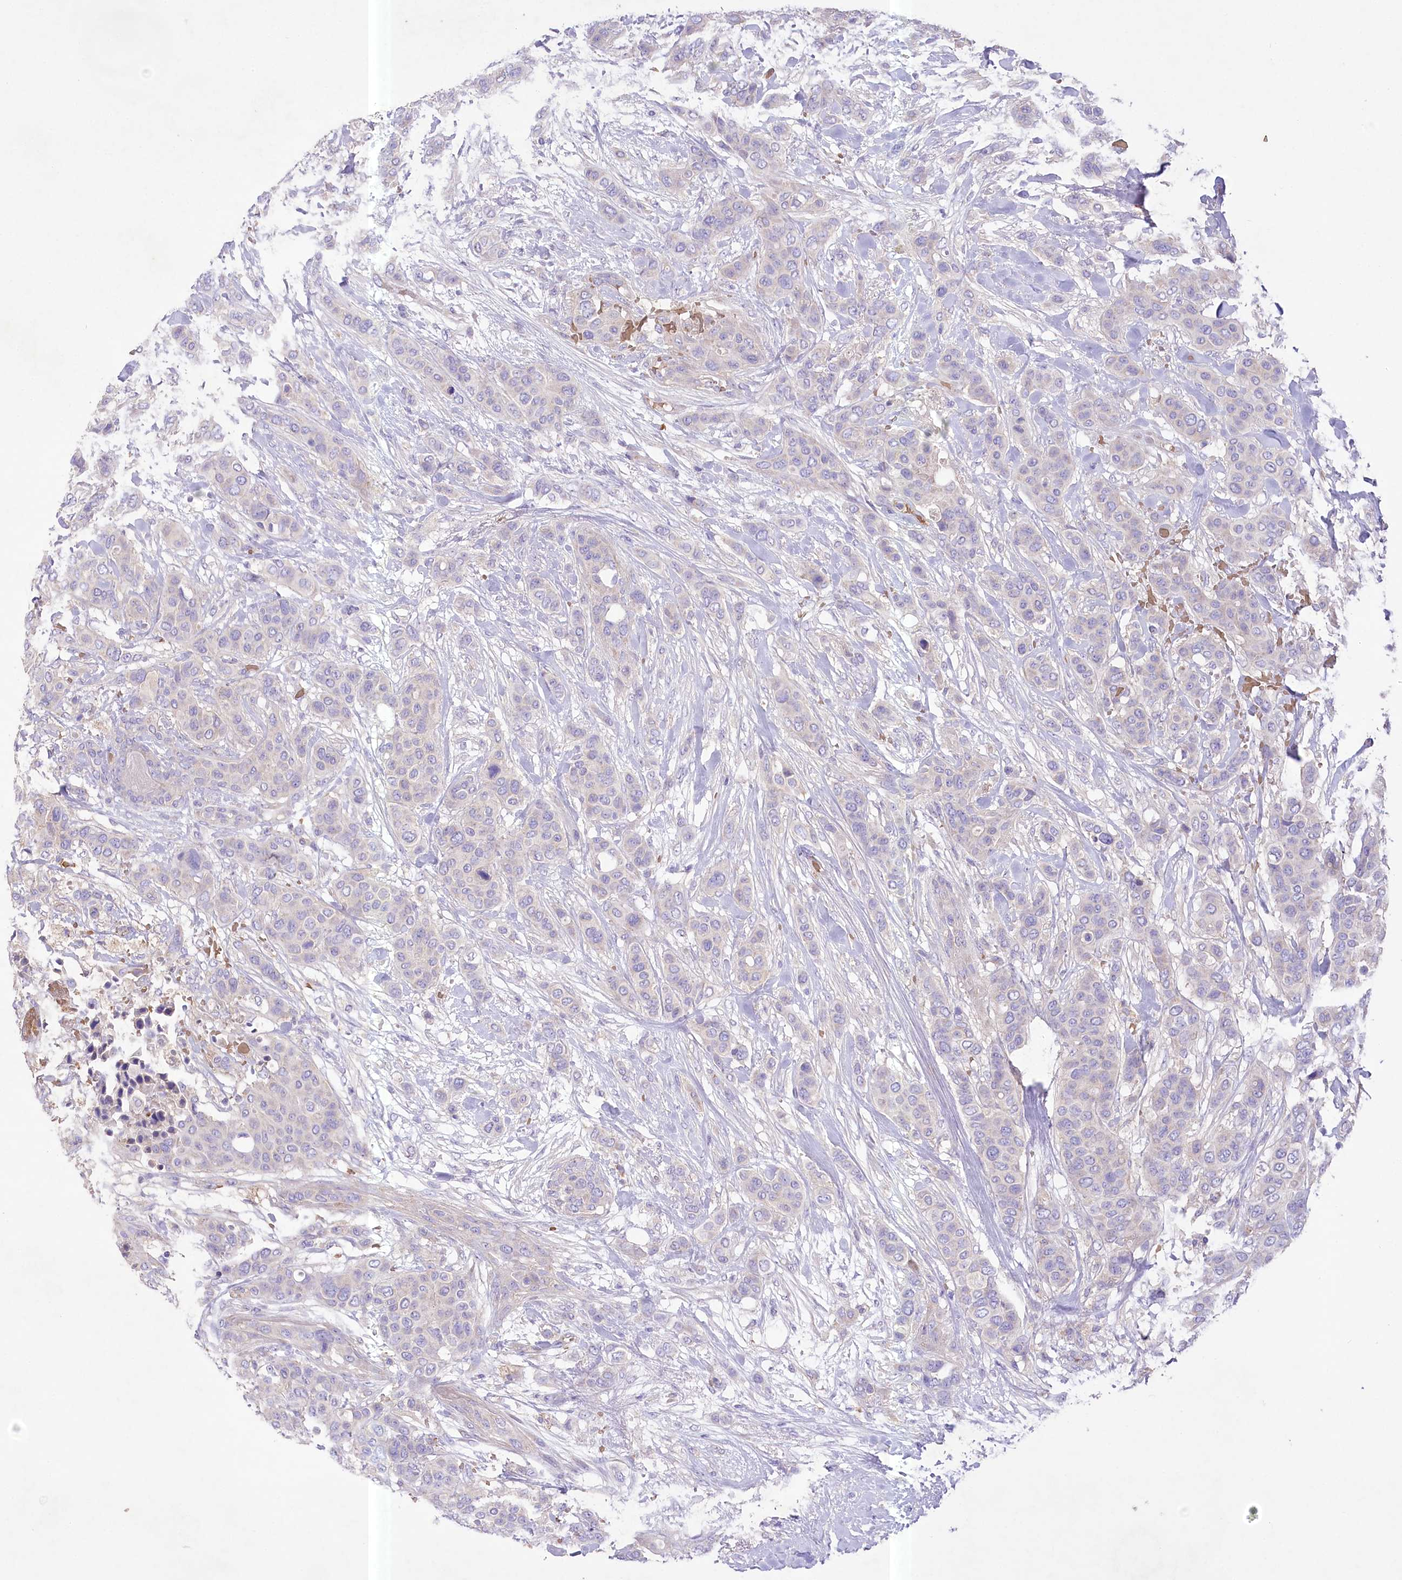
{"staining": {"intensity": "negative", "quantity": "none", "location": "none"}, "tissue": "breast cancer", "cell_type": "Tumor cells", "image_type": "cancer", "snomed": [{"axis": "morphology", "description": "Lobular carcinoma"}, {"axis": "topography", "description": "Breast"}], "caption": "High magnification brightfield microscopy of breast lobular carcinoma stained with DAB (brown) and counterstained with hematoxylin (blue): tumor cells show no significant expression.", "gene": "PRSS53", "patient": {"sex": "female", "age": 51}}